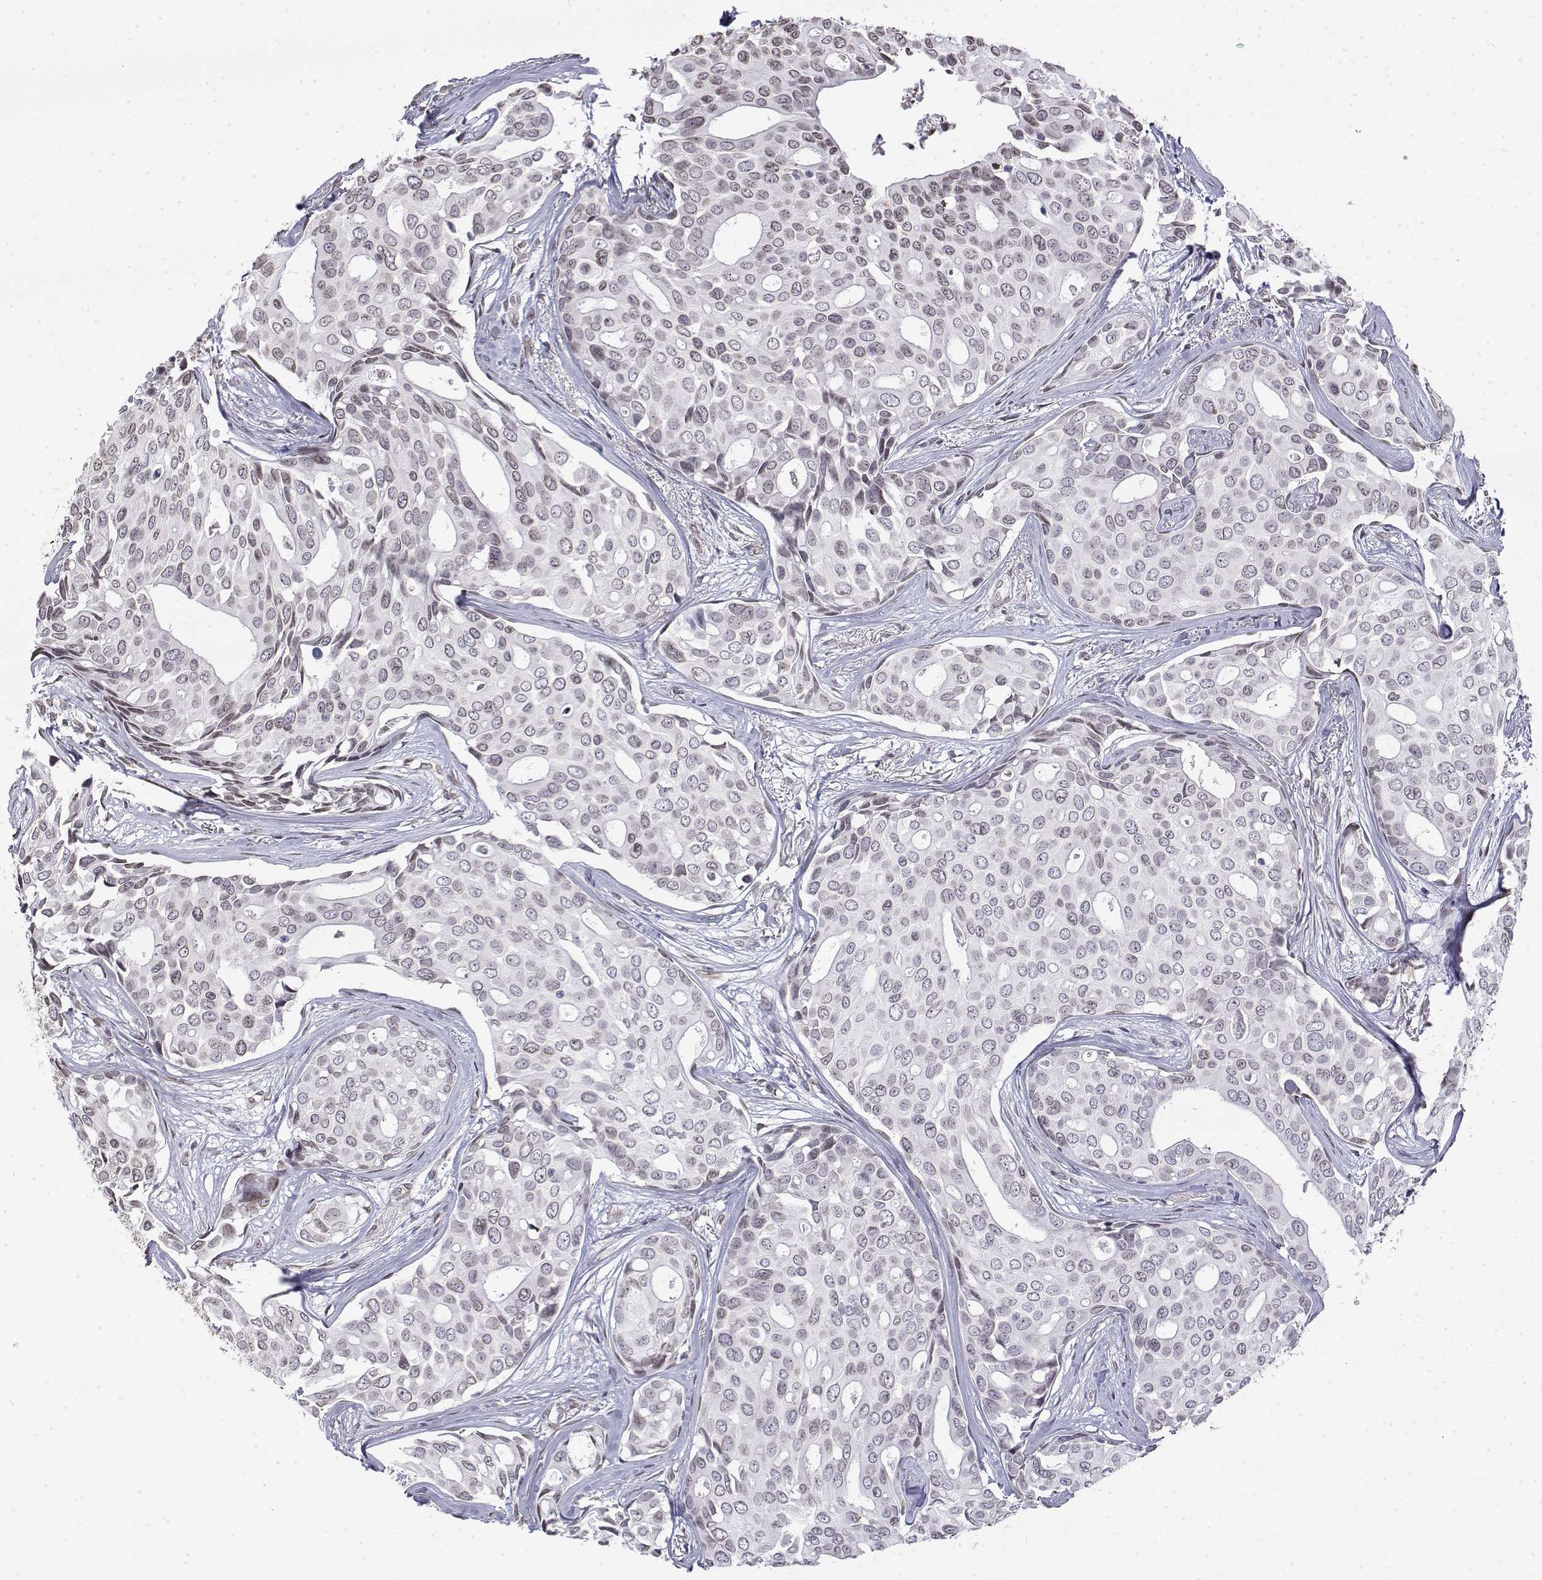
{"staining": {"intensity": "weak", "quantity": "25%-75%", "location": "nuclear"}, "tissue": "breast cancer", "cell_type": "Tumor cells", "image_type": "cancer", "snomed": [{"axis": "morphology", "description": "Duct carcinoma"}, {"axis": "topography", "description": "Breast"}], "caption": "Breast cancer was stained to show a protein in brown. There is low levels of weak nuclear positivity in approximately 25%-75% of tumor cells.", "gene": "ZNF532", "patient": {"sex": "female", "age": 54}}